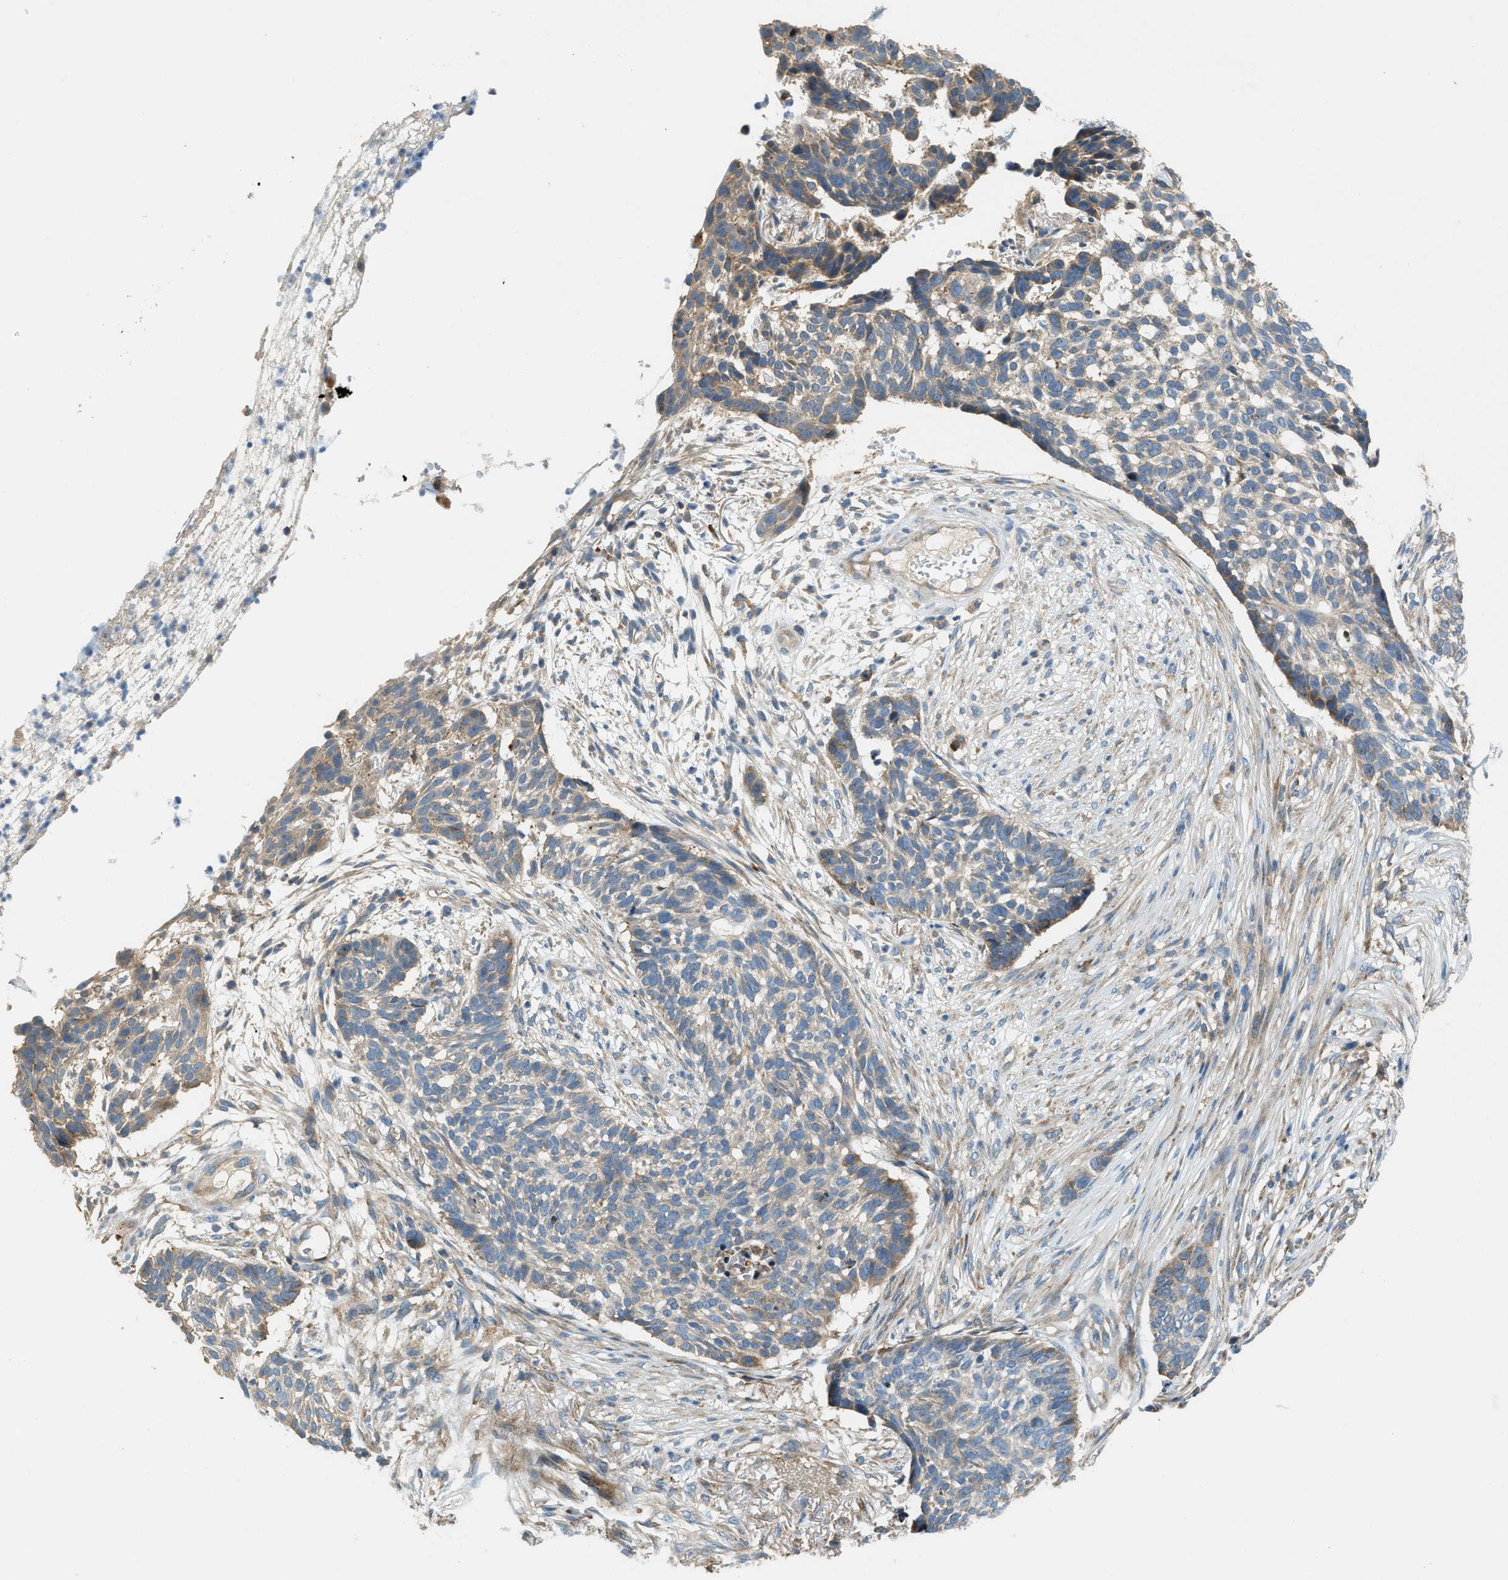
{"staining": {"intensity": "weak", "quantity": "25%-75%", "location": "cytoplasmic/membranous"}, "tissue": "skin cancer", "cell_type": "Tumor cells", "image_type": "cancer", "snomed": [{"axis": "morphology", "description": "Basal cell carcinoma"}, {"axis": "topography", "description": "Skin"}], "caption": "The photomicrograph shows staining of skin basal cell carcinoma, revealing weak cytoplasmic/membranous protein staining (brown color) within tumor cells.", "gene": "TMEM68", "patient": {"sex": "male", "age": 85}}